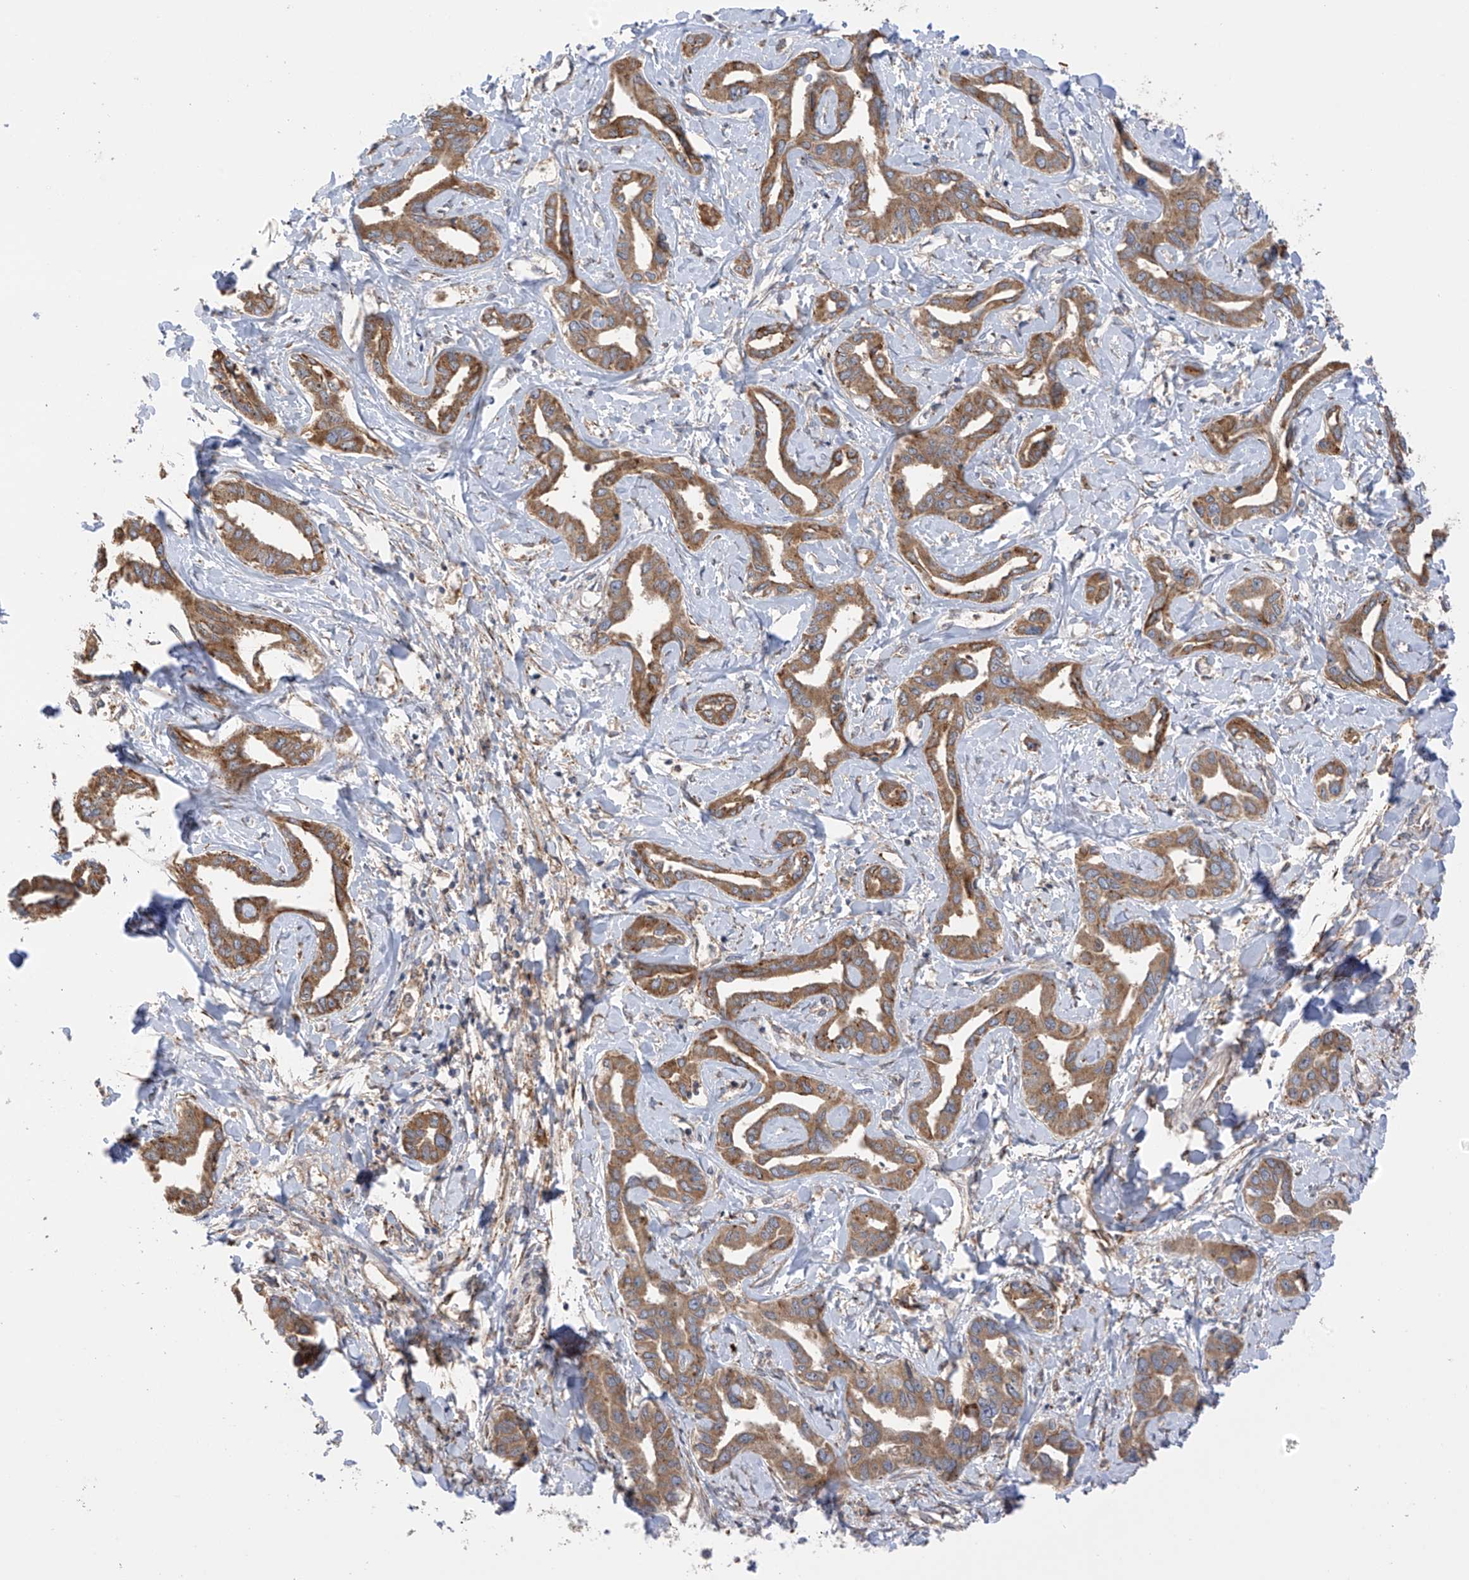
{"staining": {"intensity": "moderate", "quantity": ">75%", "location": "cytoplasmic/membranous"}, "tissue": "liver cancer", "cell_type": "Tumor cells", "image_type": "cancer", "snomed": [{"axis": "morphology", "description": "Cholangiocarcinoma"}, {"axis": "topography", "description": "Liver"}], "caption": "Cholangiocarcinoma (liver) tissue displays moderate cytoplasmic/membranous staining in approximately >75% of tumor cells, visualized by immunohistochemistry.", "gene": "KIAA1522", "patient": {"sex": "male", "age": 59}}